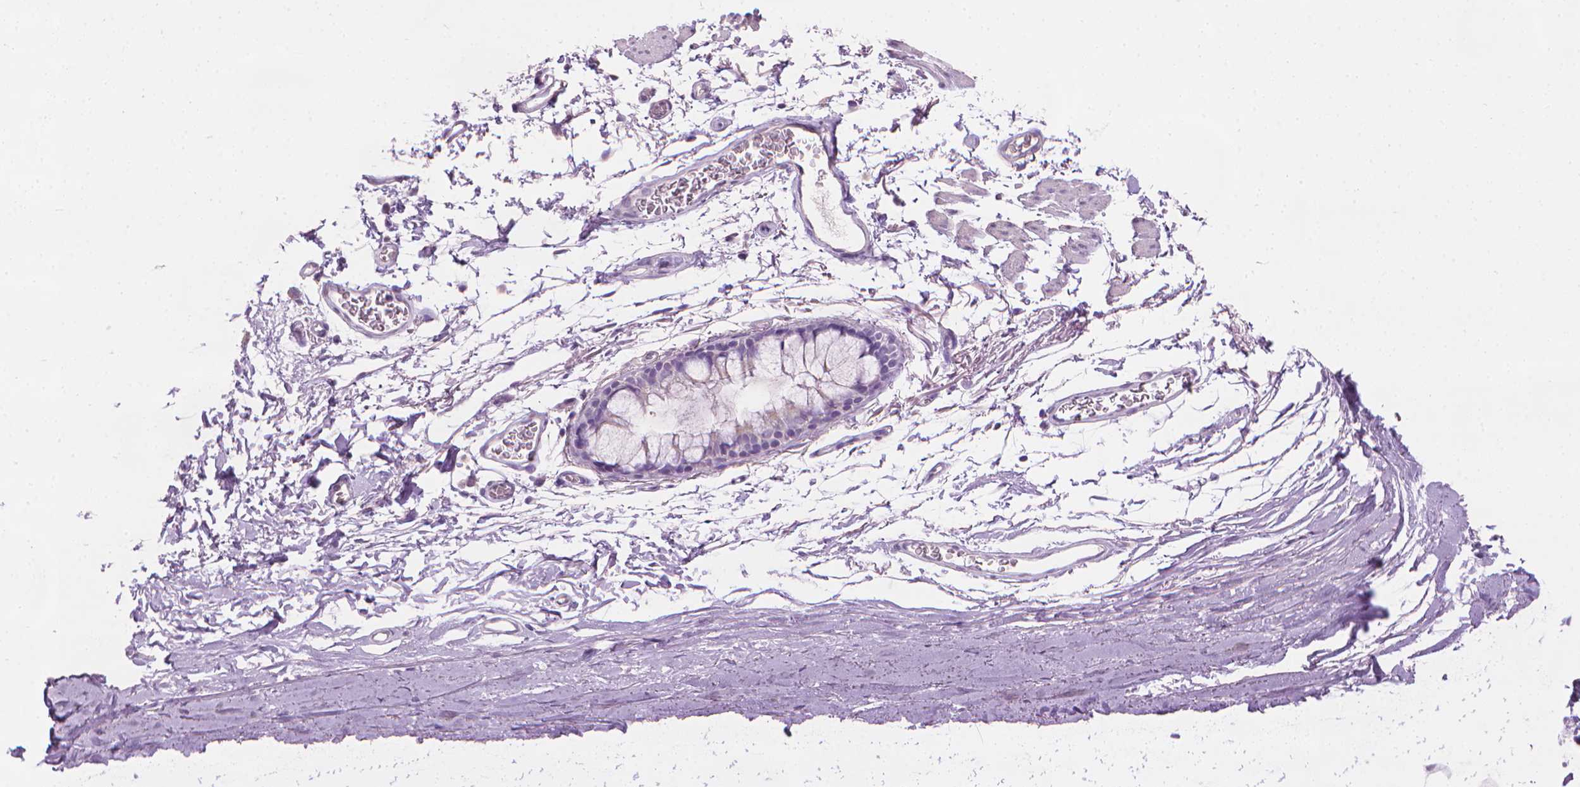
{"staining": {"intensity": "negative", "quantity": "none", "location": "none"}, "tissue": "soft tissue", "cell_type": "Fibroblasts", "image_type": "normal", "snomed": [{"axis": "morphology", "description": "Normal tissue, NOS"}, {"axis": "topography", "description": "Cartilage tissue"}, {"axis": "topography", "description": "Bronchus"}], "caption": "The image exhibits no significant staining in fibroblasts of soft tissue.", "gene": "MLANA", "patient": {"sex": "female", "age": 79}}